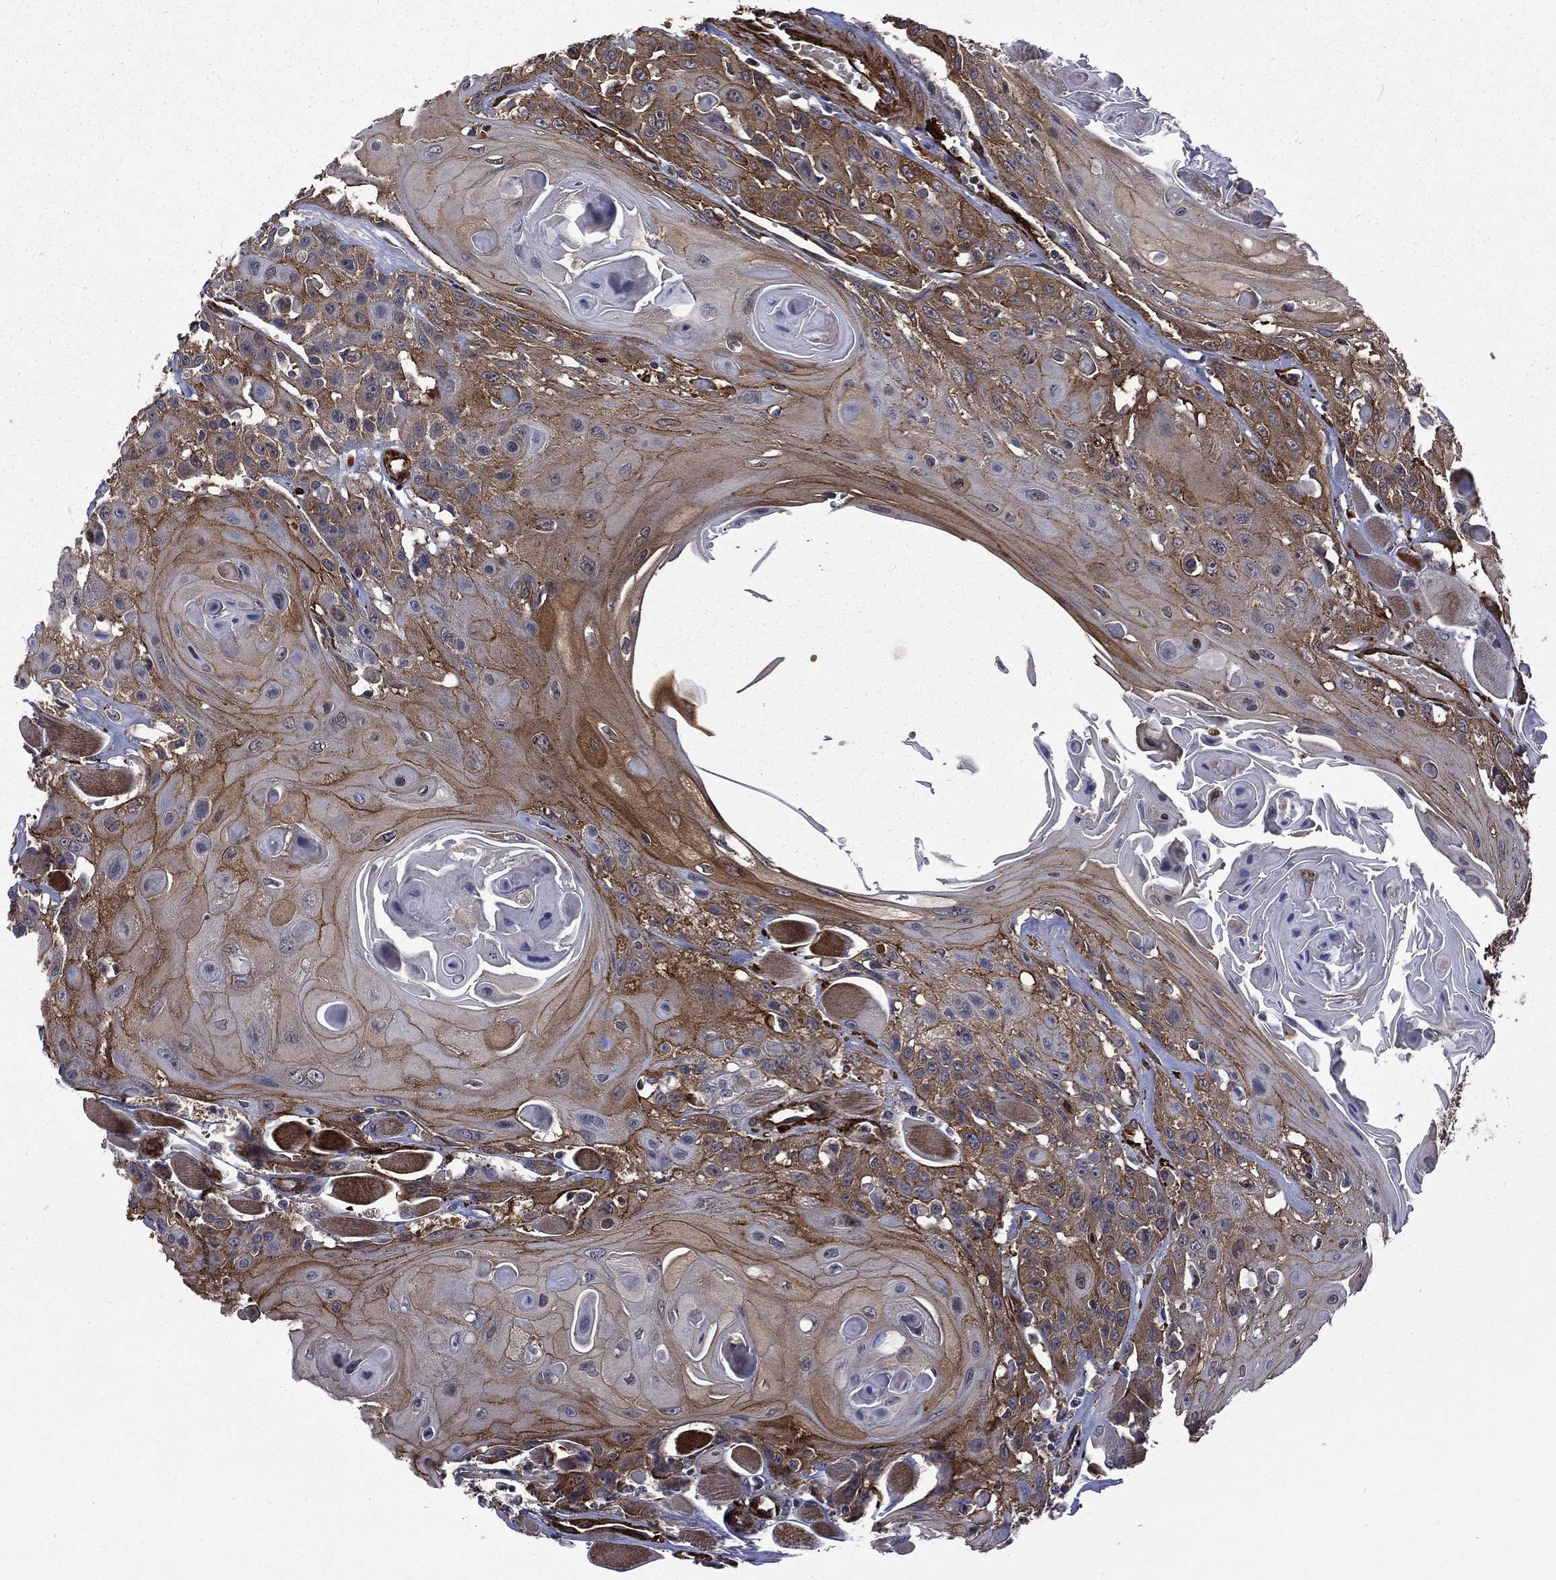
{"staining": {"intensity": "strong", "quantity": "25%-75%", "location": "cytoplasmic/membranous"}, "tissue": "head and neck cancer", "cell_type": "Tumor cells", "image_type": "cancer", "snomed": [{"axis": "morphology", "description": "Squamous cell carcinoma, NOS"}, {"axis": "topography", "description": "Head-Neck"}], "caption": "Squamous cell carcinoma (head and neck) tissue reveals strong cytoplasmic/membranous staining in about 25%-75% of tumor cells, visualized by immunohistochemistry. The protein is shown in brown color, while the nuclei are stained blue.", "gene": "PPFIBP1", "patient": {"sex": "female", "age": 59}}